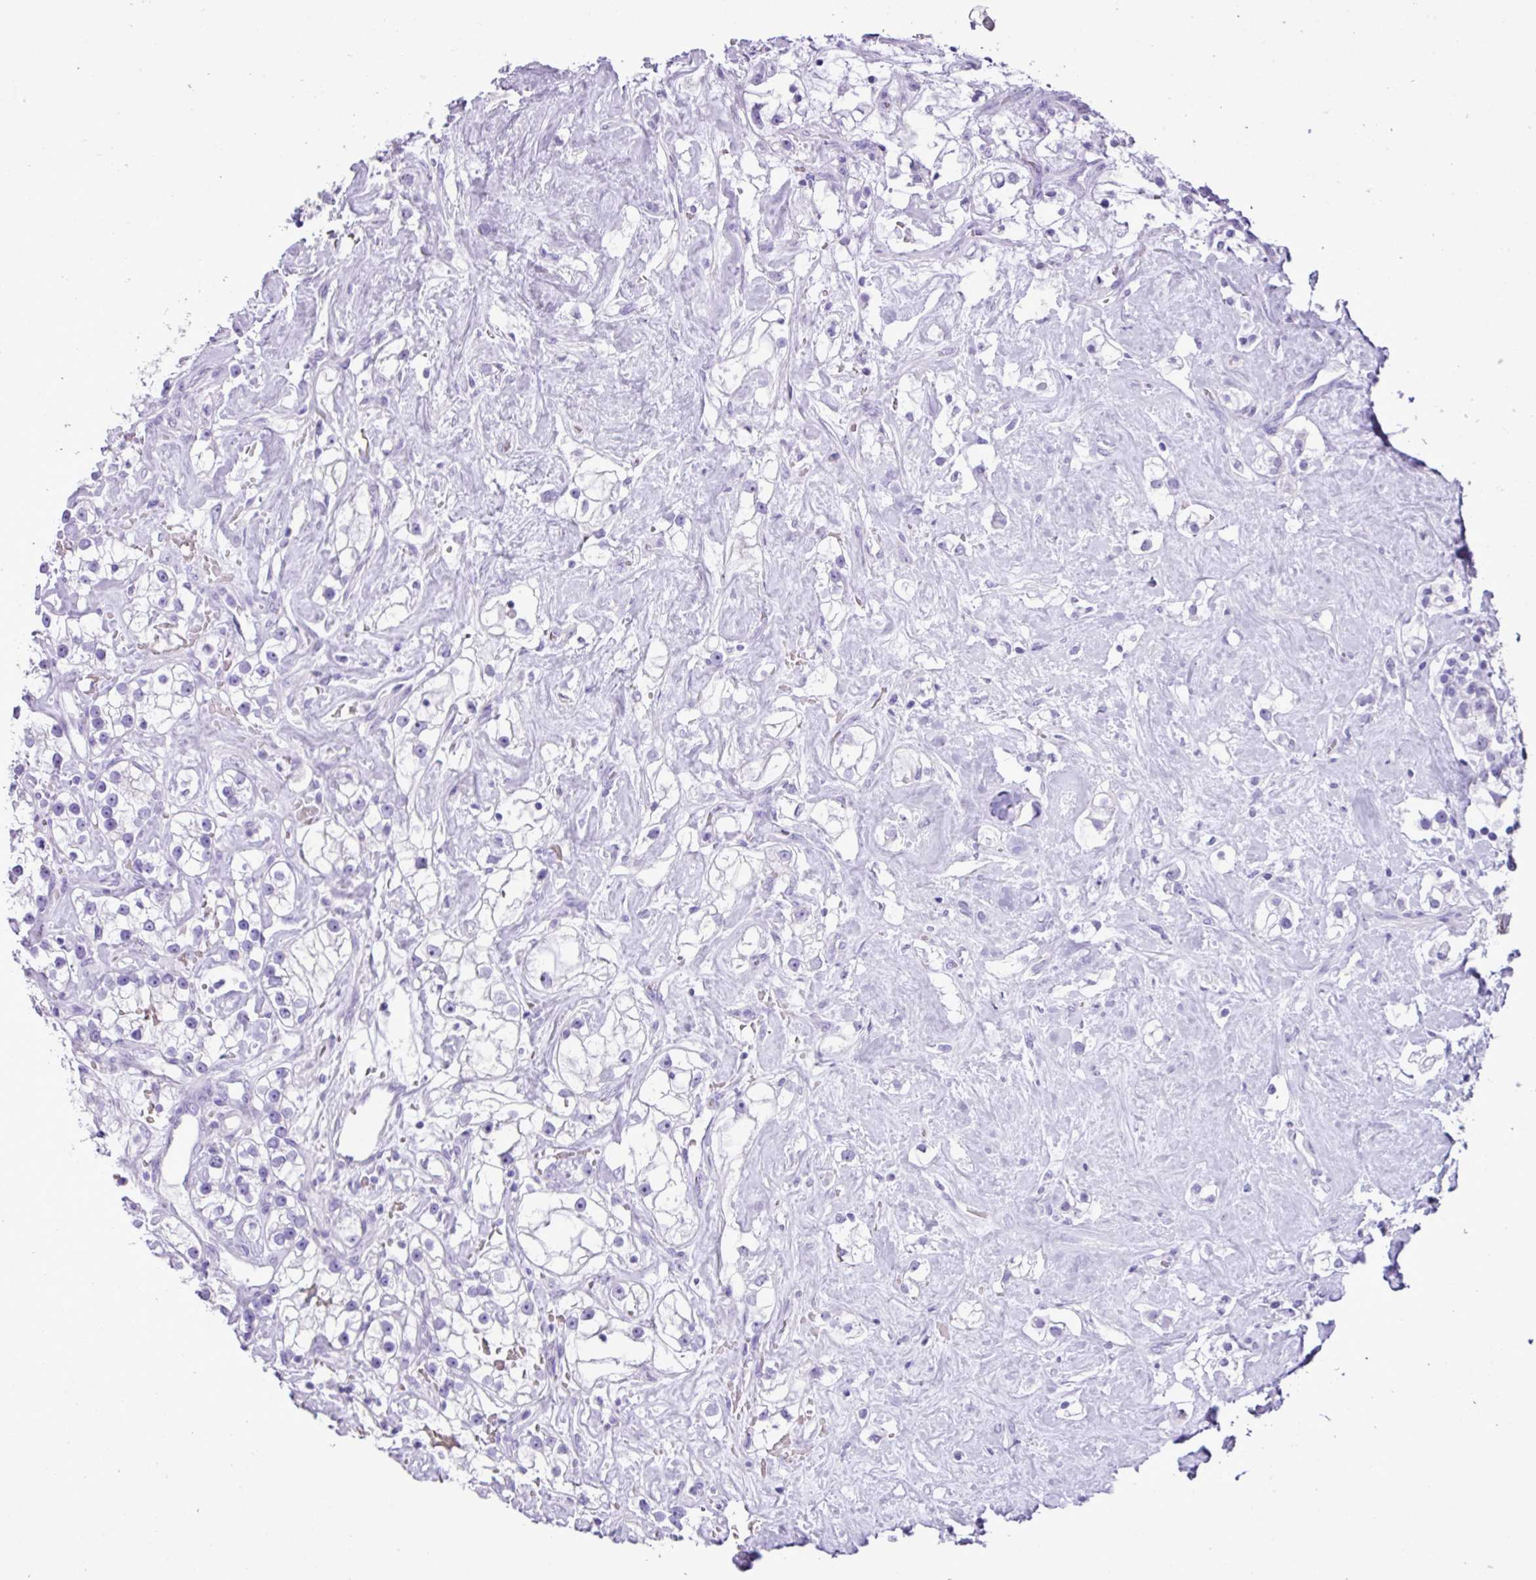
{"staining": {"intensity": "negative", "quantity": "none", "location": "none"}, "tissue": "renal cancer", "cell_type": "Tumor cells", "image_type": "cancer", "snomed": [{"axis": "morphology", "description": "Adenocarcinoma, NOS"}, {"axis": "topography", "description": "Kidney"}], "caption": "This is an IHC histopathology image of human renal cancer (adenocarcinoma). There is no expression in tumor cells.", "gene": "ZSCAN5A", "patient": {"sex": "male", "age": 77}}